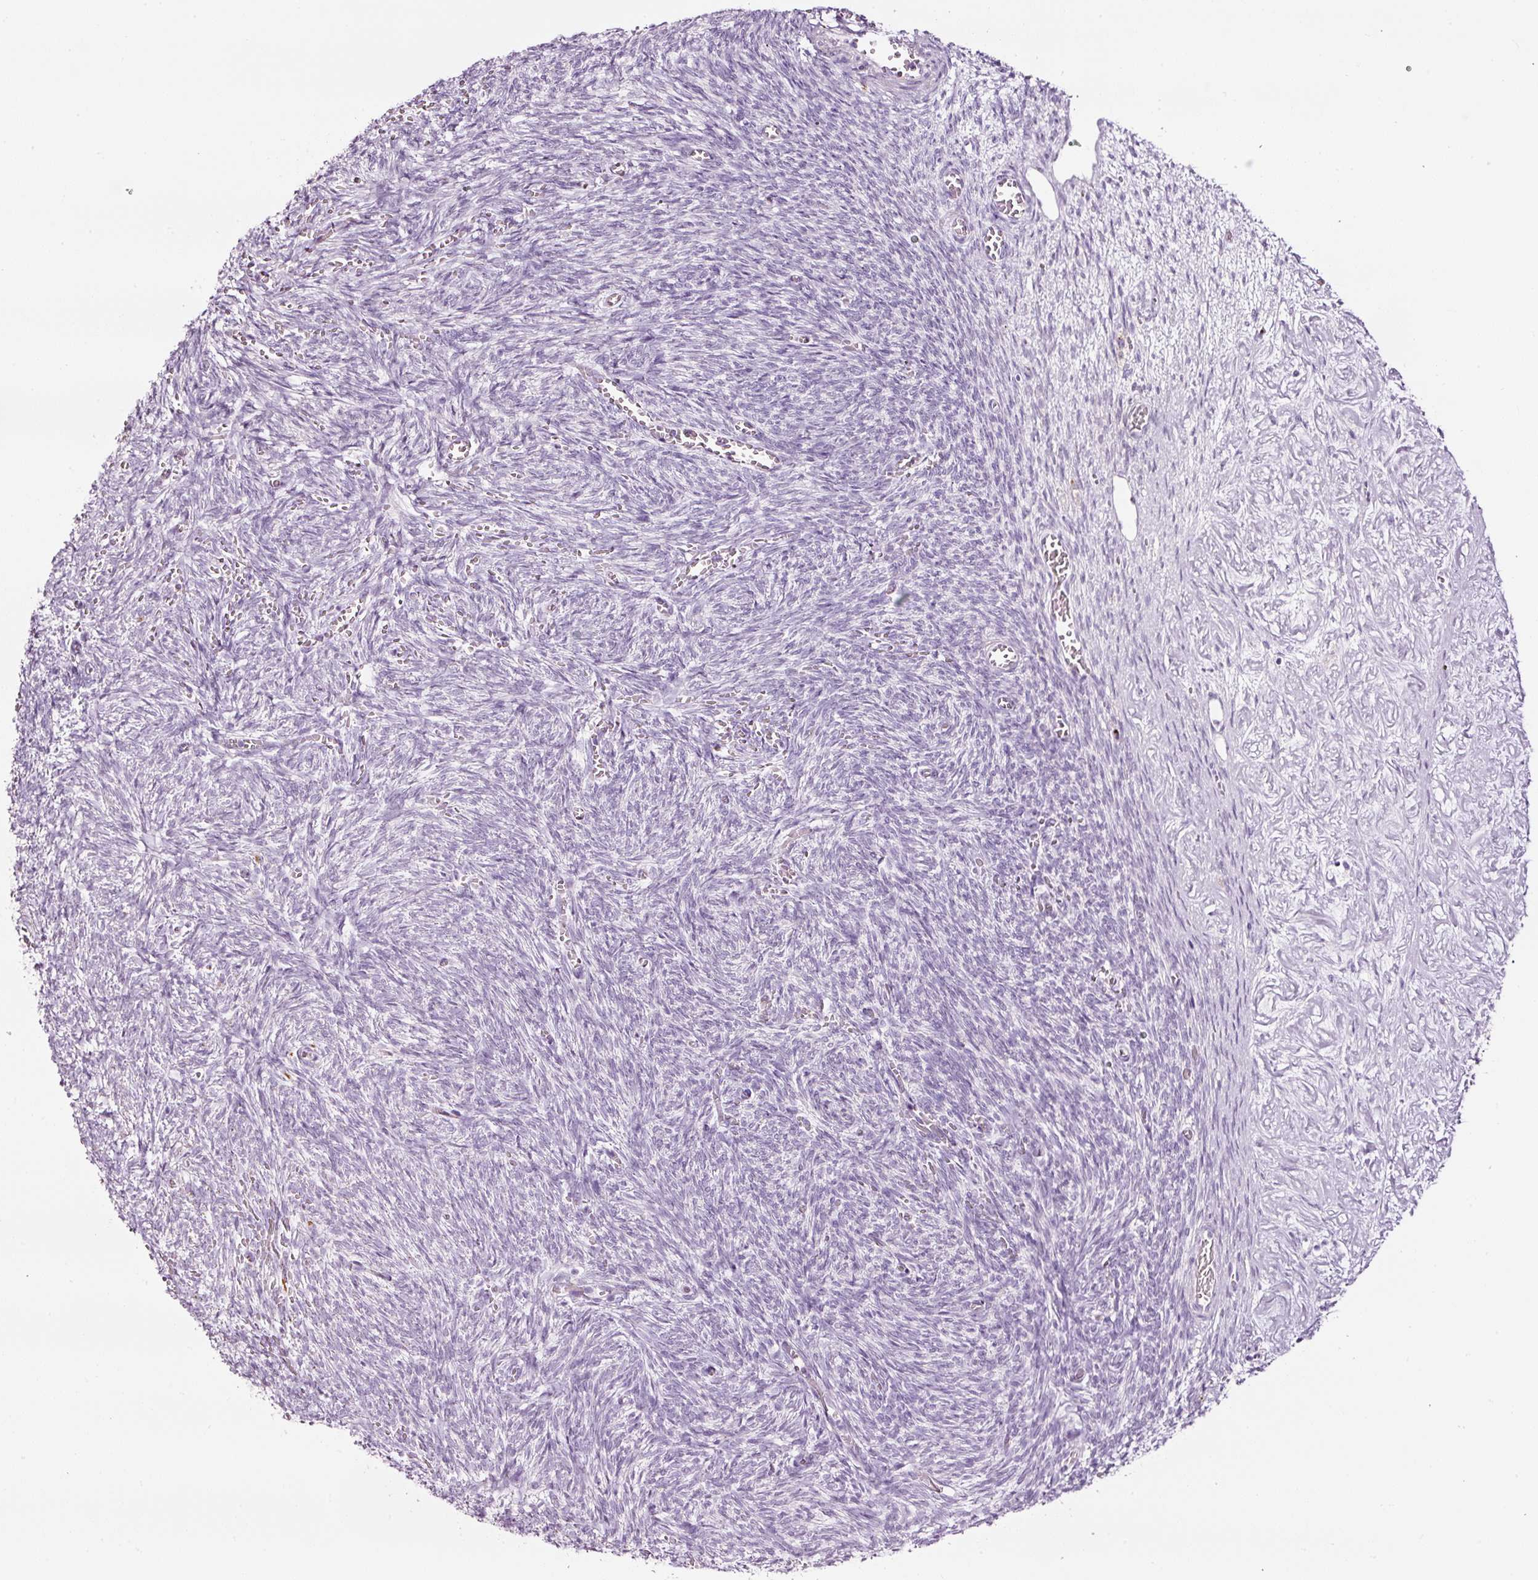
{"staining": {"intensity": "negative", "quantity": "none", "location": "none"}, "tissue": "ovary", "cell_type": "Follicle cells", "image_type": "normal", "snomed": [{"axis": "morphology", "description": "Normal tissue, NOS"}, {"axis": "topography", "description": "Ovary"}], "caption": "IHC of benign ovary reveals no positivity in follicle cells.", "gene": "SDF4", "patient": {"sex": "female", "age": 67}}